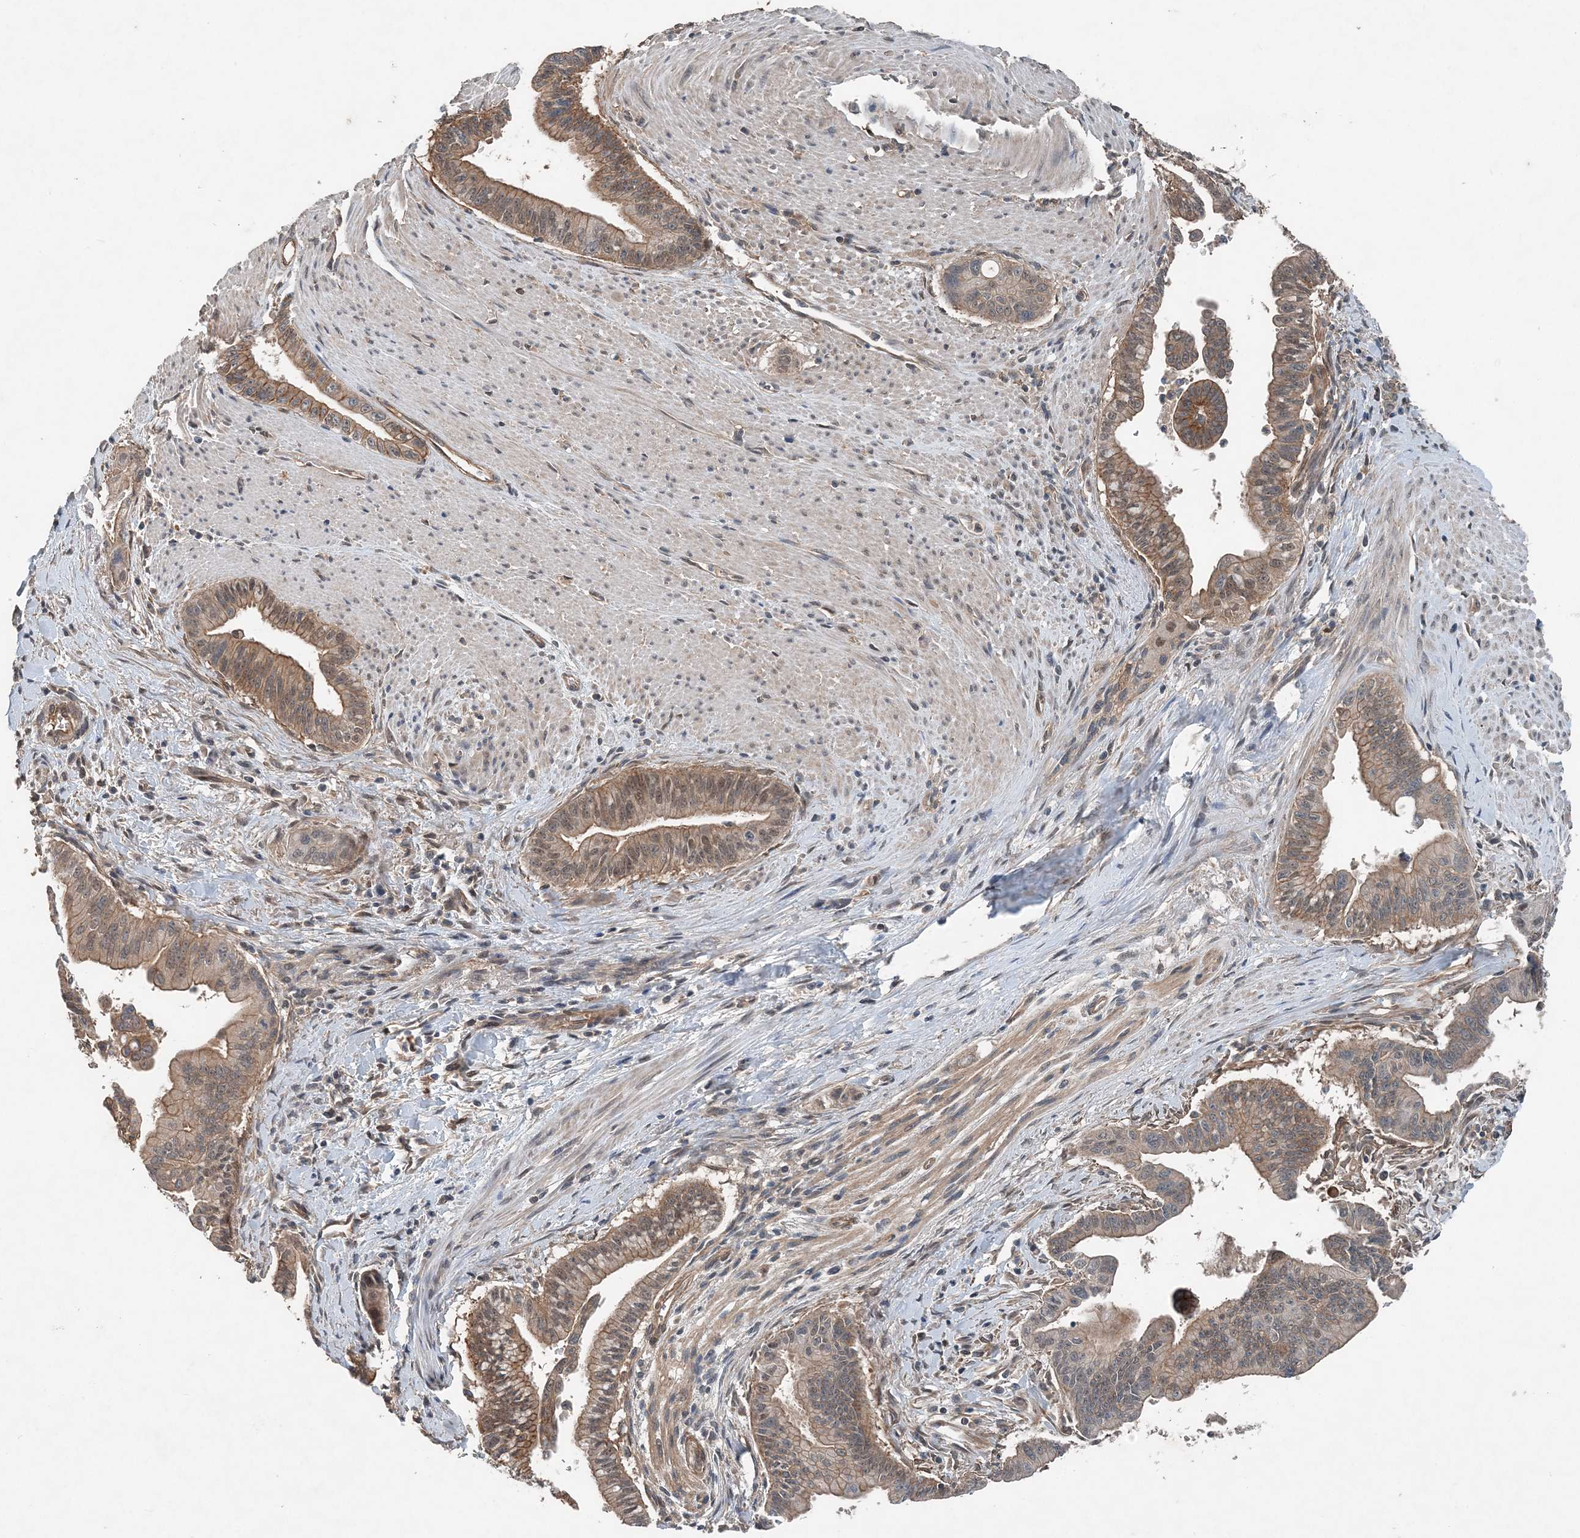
{"staining": {"intensity": "moderate", "quantity": "25%-75%", "location": "cytoplasmic/membranous"}, "tissue": "pancreatic cancer", "cell_type": "Tumor cells", "image_type": "cancer", "snomed": [{"axis": "morphology", "description": "Adenocarcinoma, NOS"}, {"axis": "topography", "description": "Pancreas"}], "caption": "About 25%-75% of tumor cells in pancreatic adenocarcinoma demonstrate moderate cytoplasmic/membranous protein staining as visualized by brown immunohistochemical staining.", "gene": "SMPD3", "patient": {"sex": "male", "age": 70}}